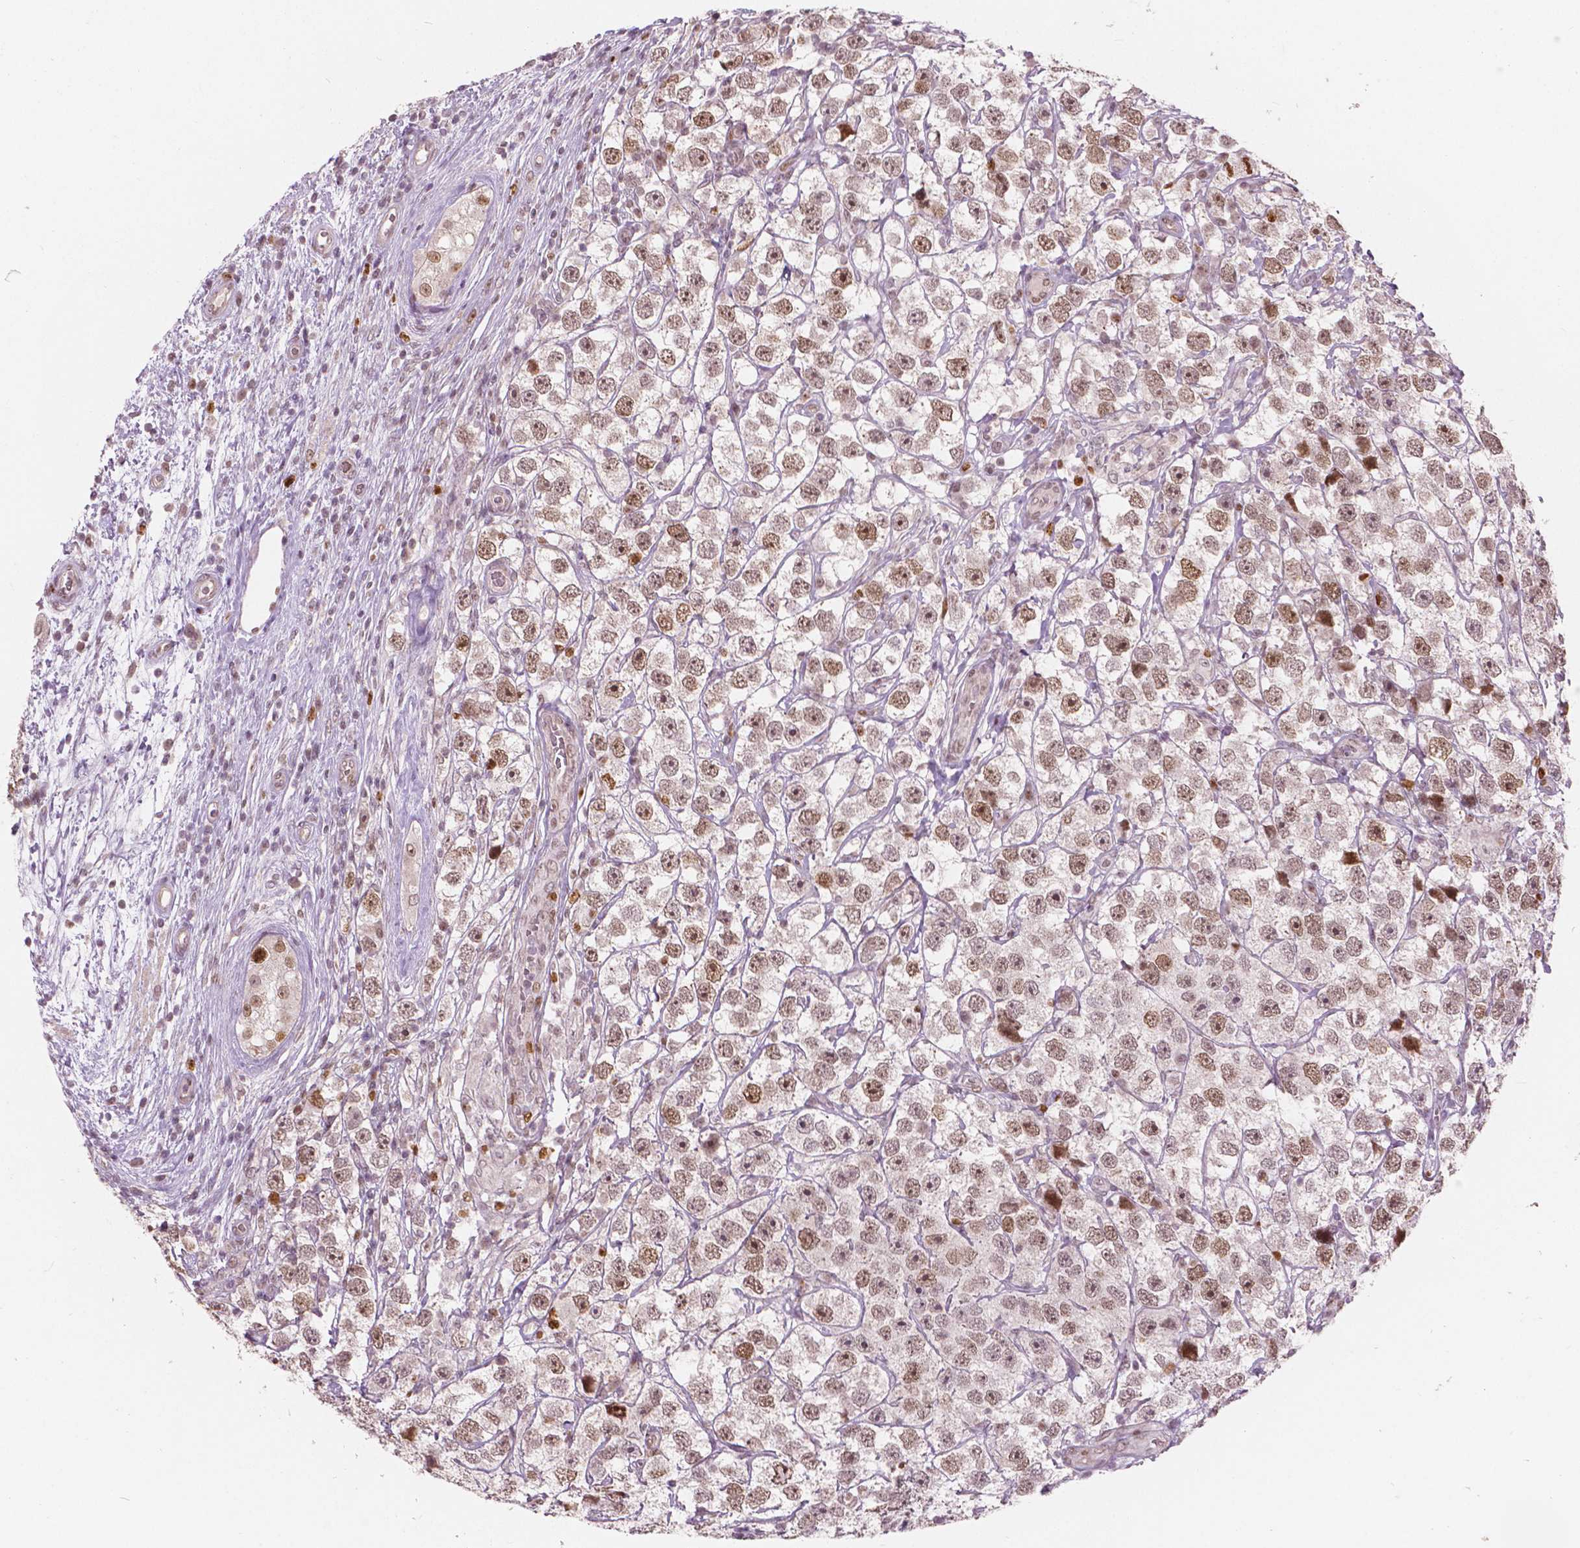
{"staining": {"intensity": "moderate", "quantity": ">75%", "location": "nuclear"}, "tissue": "testis cancer", "cell_type": "Tumor cells", "image_type": "cancer", "snomed": [{"axis": "morphology", "description": "Seminoma, NOS"}, {"axis": "topography", "description": "Testis"}], "caption": "Immunohistochemical staining of human testis seminoma reveals medium levels of moderate nuclear staining in approximately >75% of tumor cells.", "gene": "NSD2", "patient": {"sex": "male", "age": 26}}